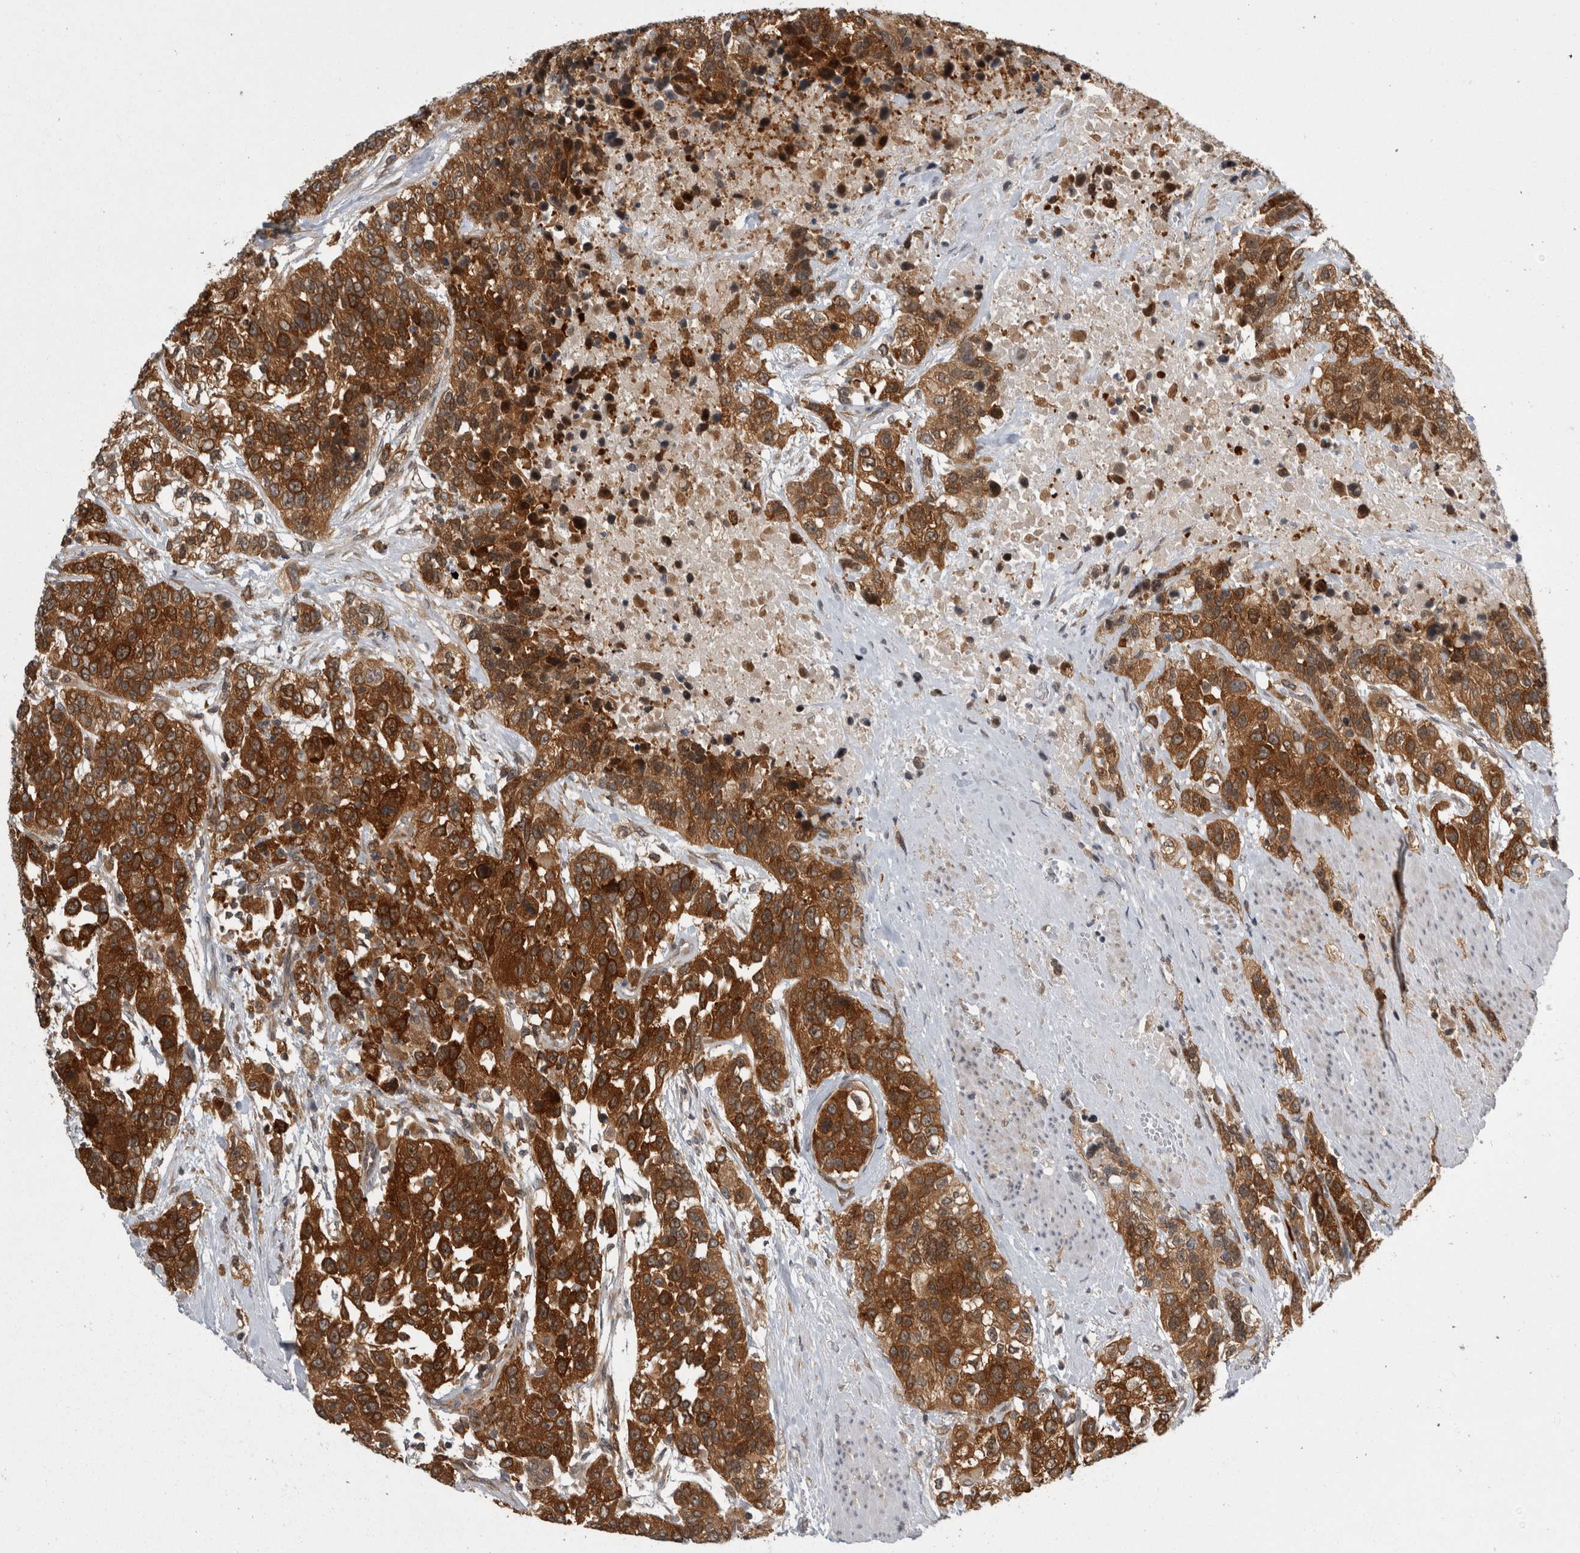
{"staining": {"intensity": "strong", "quantity": ">75%", "location": "cytoplasmic/membranous"}, "tissue": "urothelial cancer", "cell_type": "Tumor cells", "image_type": "cancer", "snomed": [{"axis": "morphology", "description": "Urothelial carcinoma, High grade"}, {"axis": "topography", "description": "Urinary bladder"}], "caption": "Human urothelial carcinoma (high-grade) stained with a protein marker exhibits strong staining in tumor cells.", "gene": "CACYBP", "patient": {"sex": "female", "age": 80}}